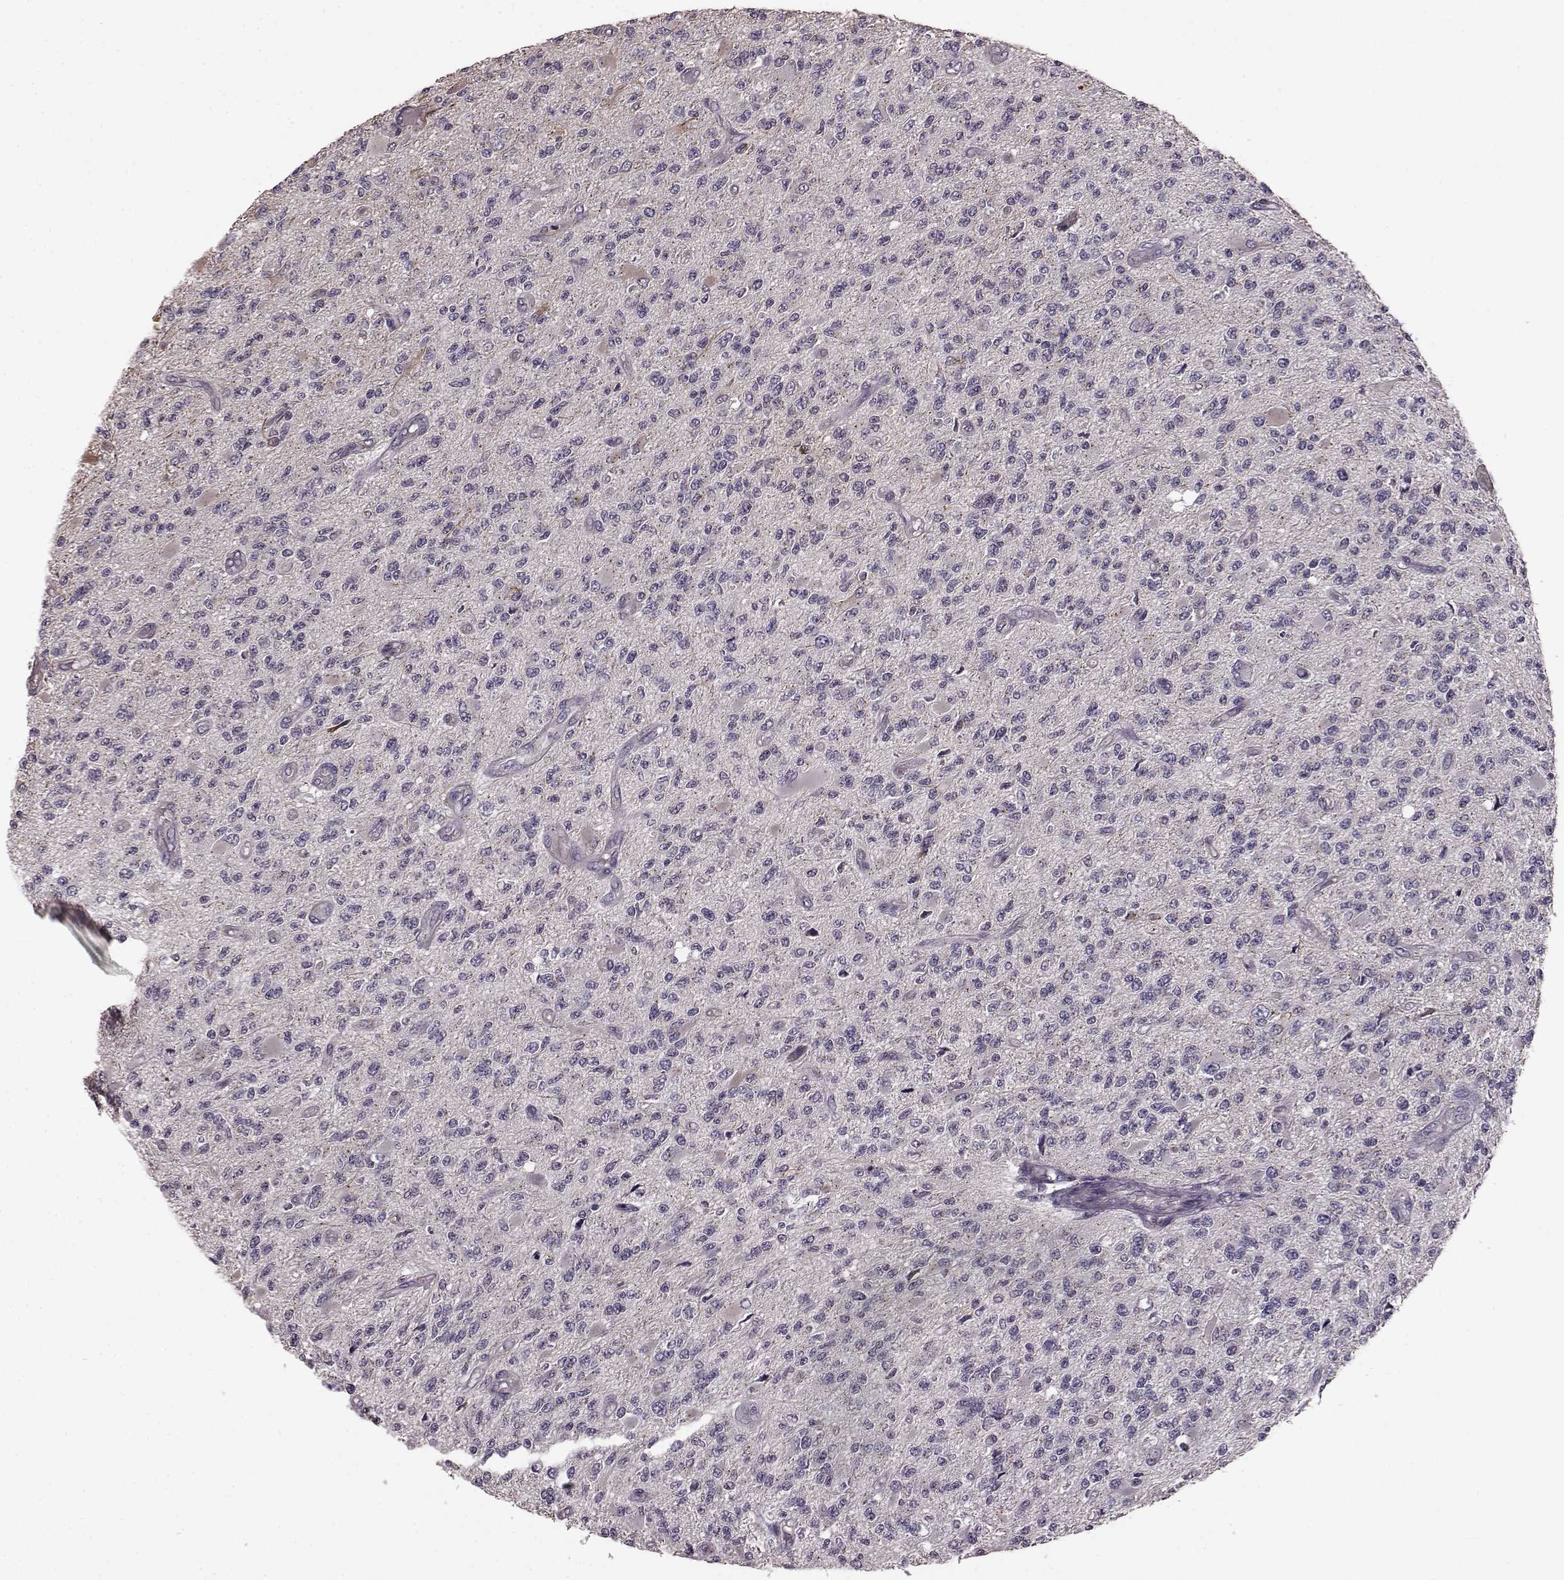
{"staining": {"intensity": "negative", "quantity": "none", "location": "none"}, "tissue": "glioma", "cell_type": "Tumor cells", "image_type": "cancer", "snomed": [{"axis": "morphology", "description": "Glioma, malignant, High grade"}, {"axis": "topography", "description": "Brain"}], "caption": "High power microscopy photomicrograph of an immunohistochemistry (IHC) histopathology image of glioma, revealing no significant positivity in tumor cells.", "gene": "NTF3", "patient": {"sex": "female", "age": 63}}